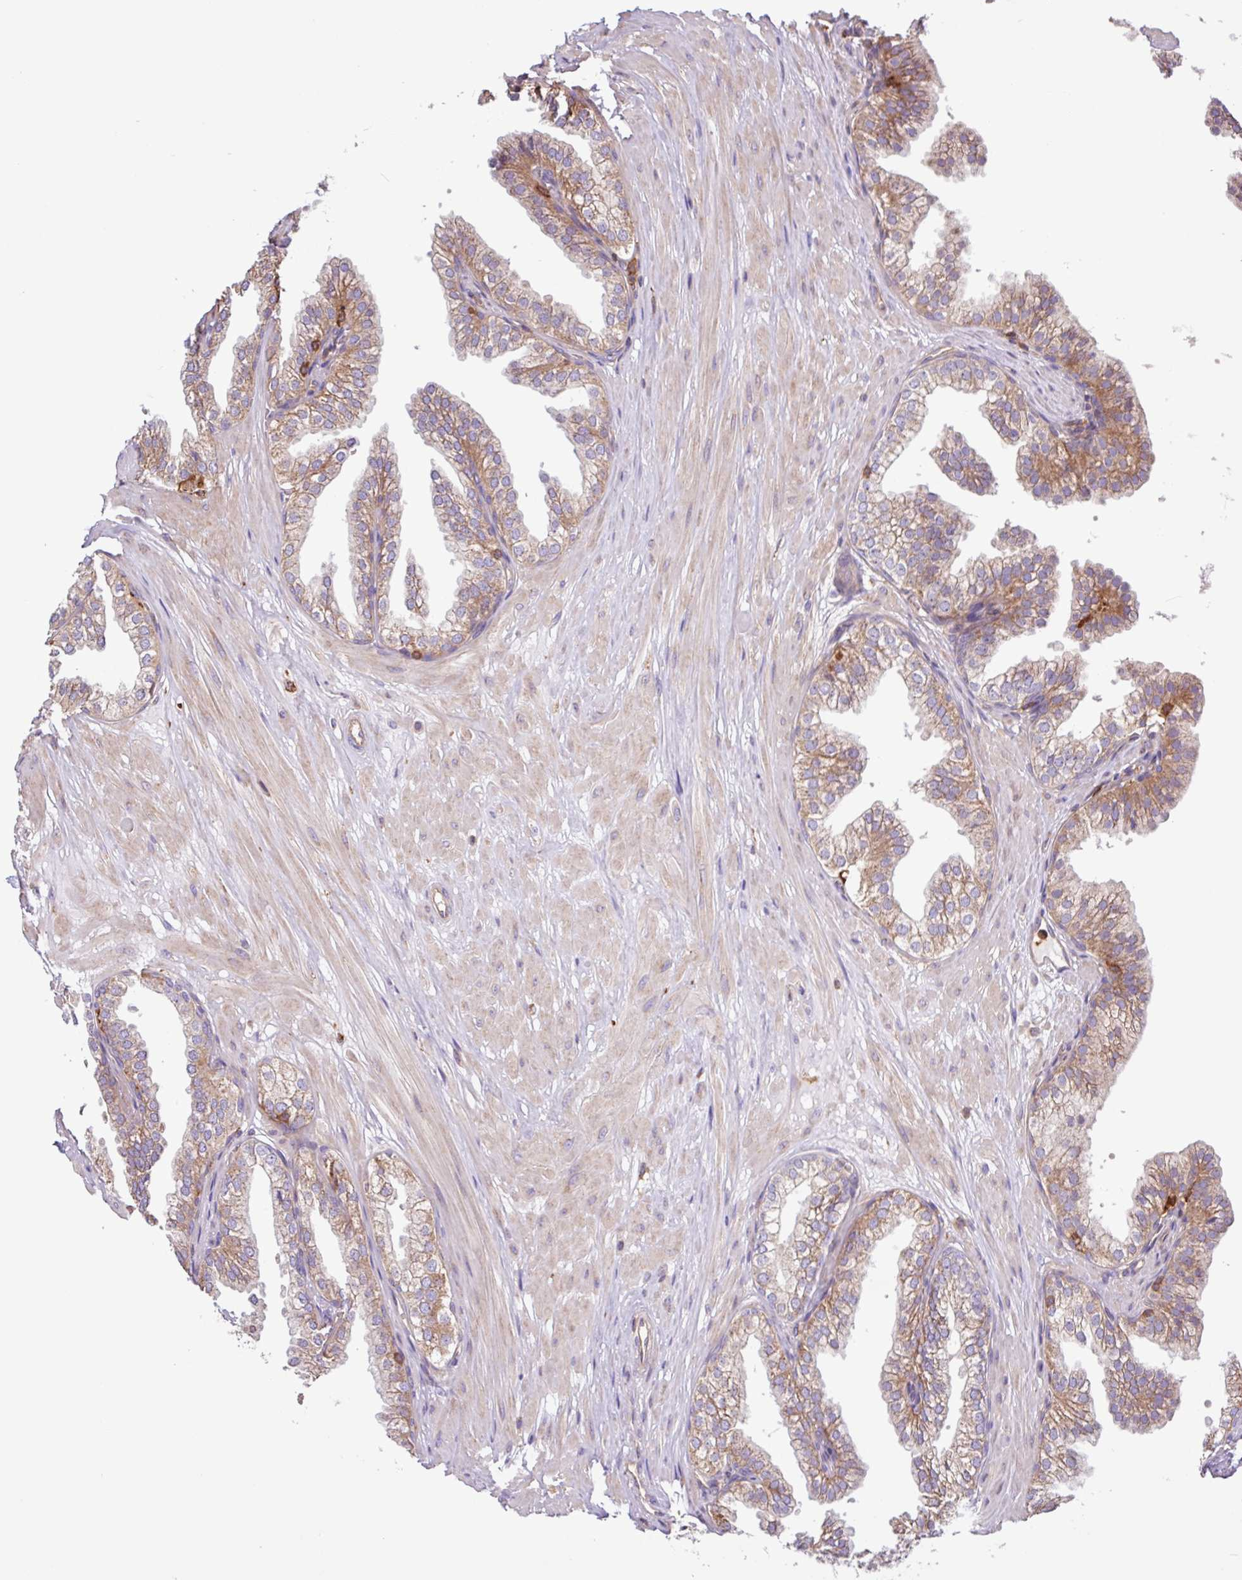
{"staining": {"intensity": "weak", "quantity": "25%-75%", "location": "cytoplasmic/membranous"}, "tissue": "prostate", "cell_type": "Glandular cells", "image_type": "normal", "snomed": [{"axis": "morphology", "description": "Normal tissue, NOS"}, {"axis": "topography", "description": "Prostate"}, {"axis": "topography", "description": "Peripheral nerve tissue"}], "caption": "Weak cytoplasmic/membranous protein positivity is appreciated in approximately 25%-75% of glandular cells in prostate.", "gene": "ACTR3B", "patient": {"sex": "male", "age": 55}}